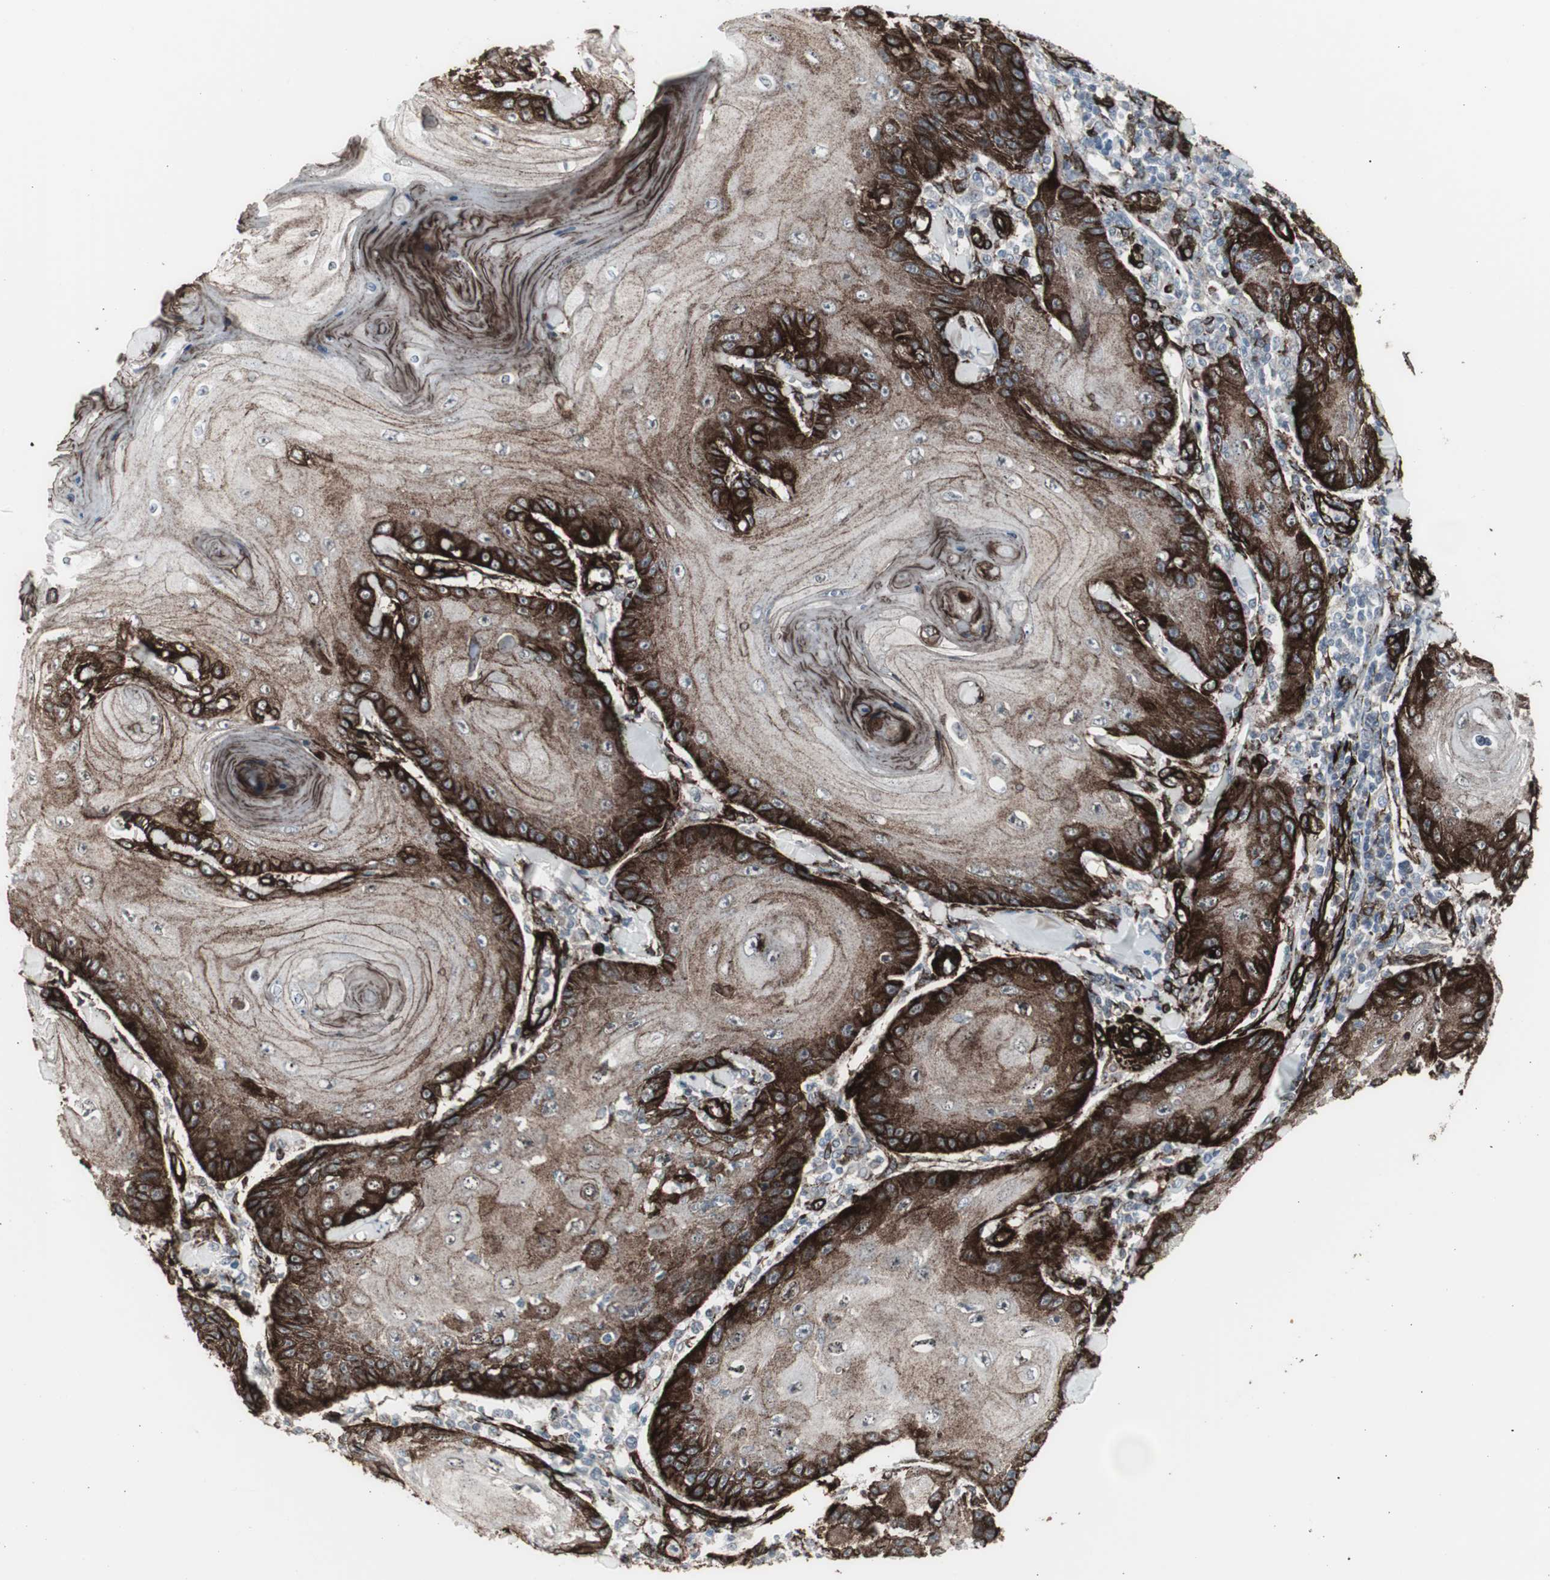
{"staining": {"intensity": "strong", "quantity": ">75%", "location": "cytoplasmic/membranous"}, "tissue": "skin cancer", "cell_type": "Tumor cells", "image_type": "cancer", "snomed": [{"axis": "morphology", "description": "Squamous cell carcinoma, NOS"}, {"axis": "topography", "description": "Skin"}], "caption": "A high-resolution photomicrograph shows immunohistochemistry staining of squamous cell carcinoma (skin), which displays strong cytoplasmic/membranous positivity in approximately >75% of tumor cells.", "gene": "PDGFA", "patient": {"sex": "female", "age": 78}}